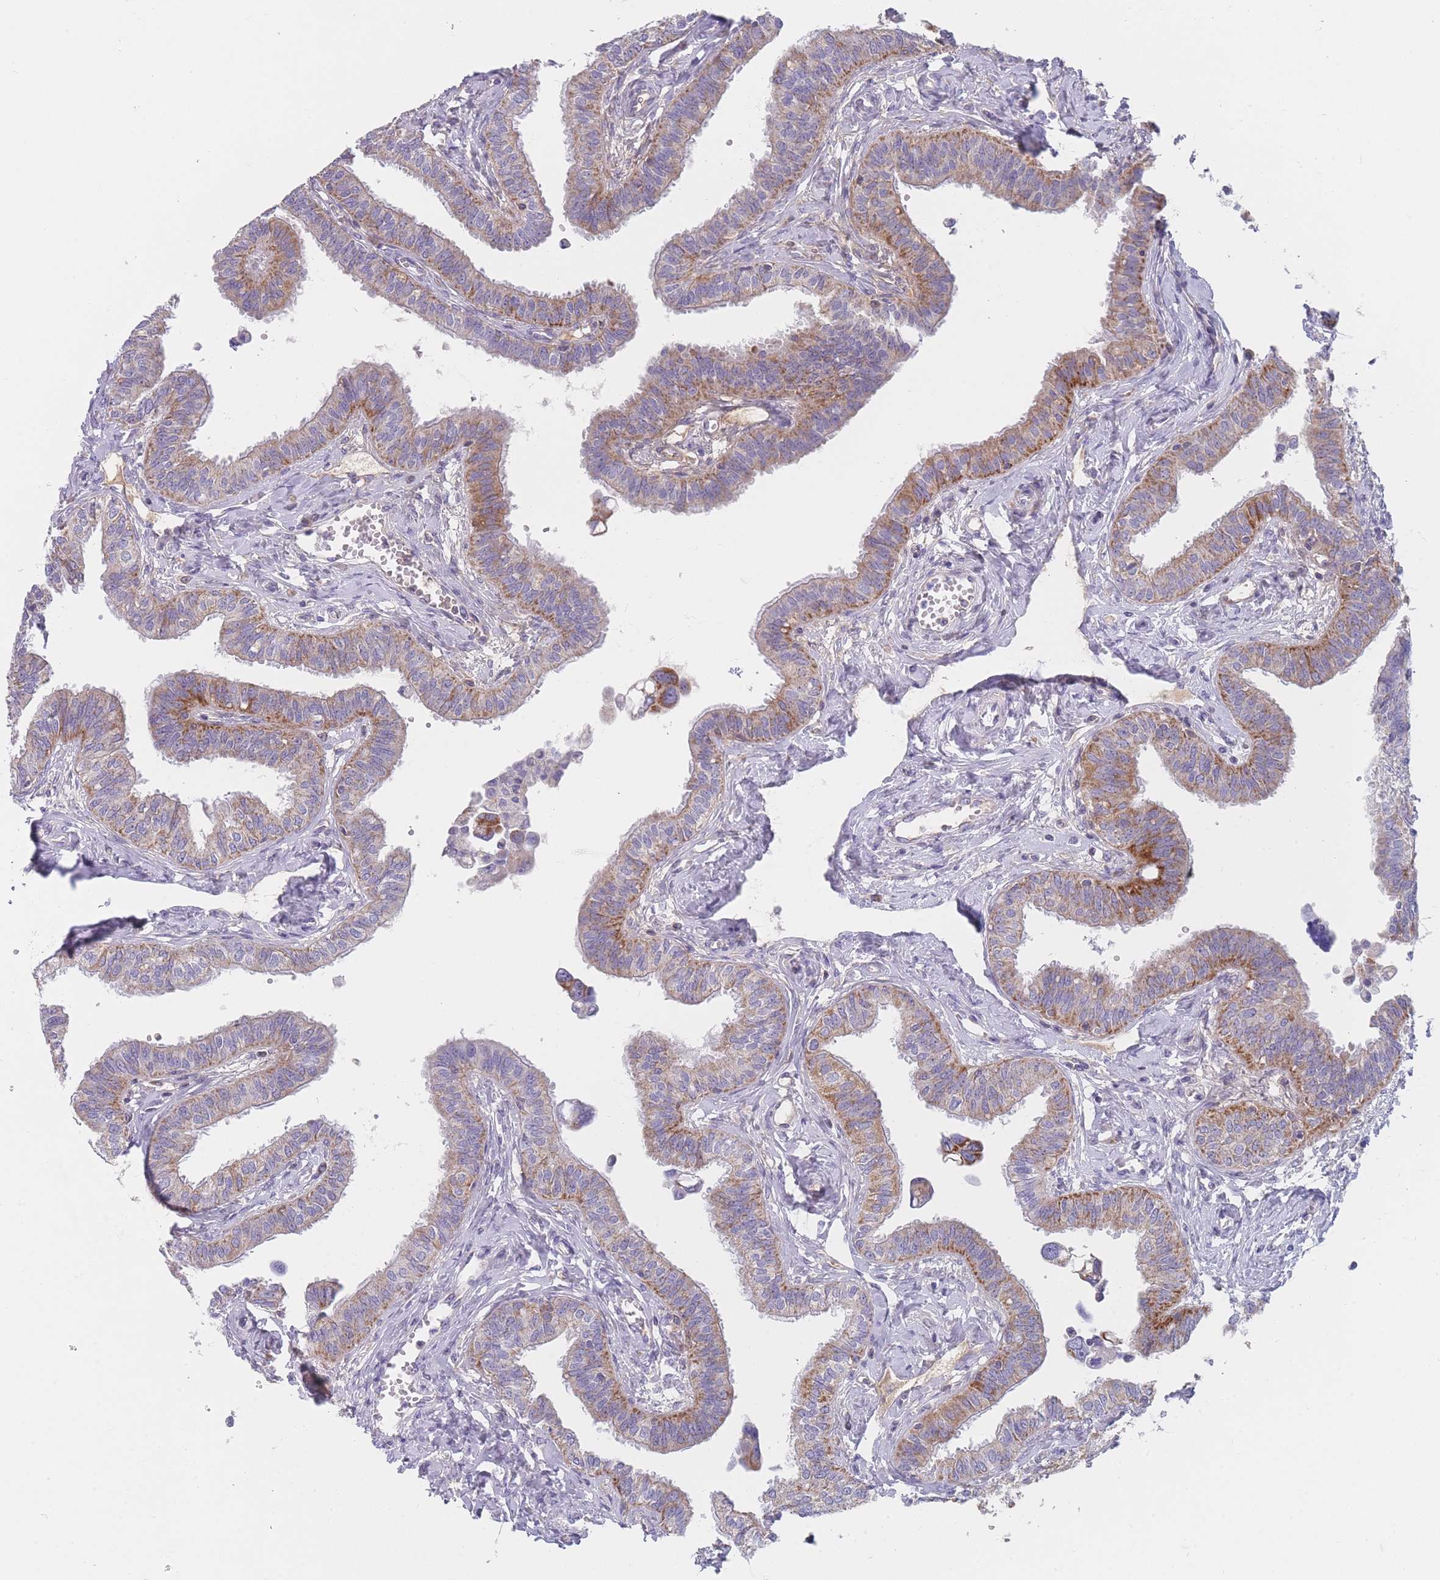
{"staining": {"intensity": "moderate", "quantity": "25%-75%", "location": "cytoplasmic/membranous"}, "tissue": "fallopian tube", "cell_type": "Glandular cells", "image_type": "normal", "snomed": [{"axis": "morphology", "description": "Normal tissue, NOS"}, {"axis": "morphology", "description": "Carcinoma, NOS"}, {"axis": "topography", "description": "Fallopian tube"}, {"axis": "topography", "description": "Ovary"}], "caption": "Protein staining displays moderate cytoplasmic/membranous expression in approximately 25%-75% of glandular cells in unremarkable fallopian tube. The protein of interest is shown in brown color, while the nuclei are stained blue.", "gene": "MRPS14", "patient": {"sex": "female", "age": 59}}